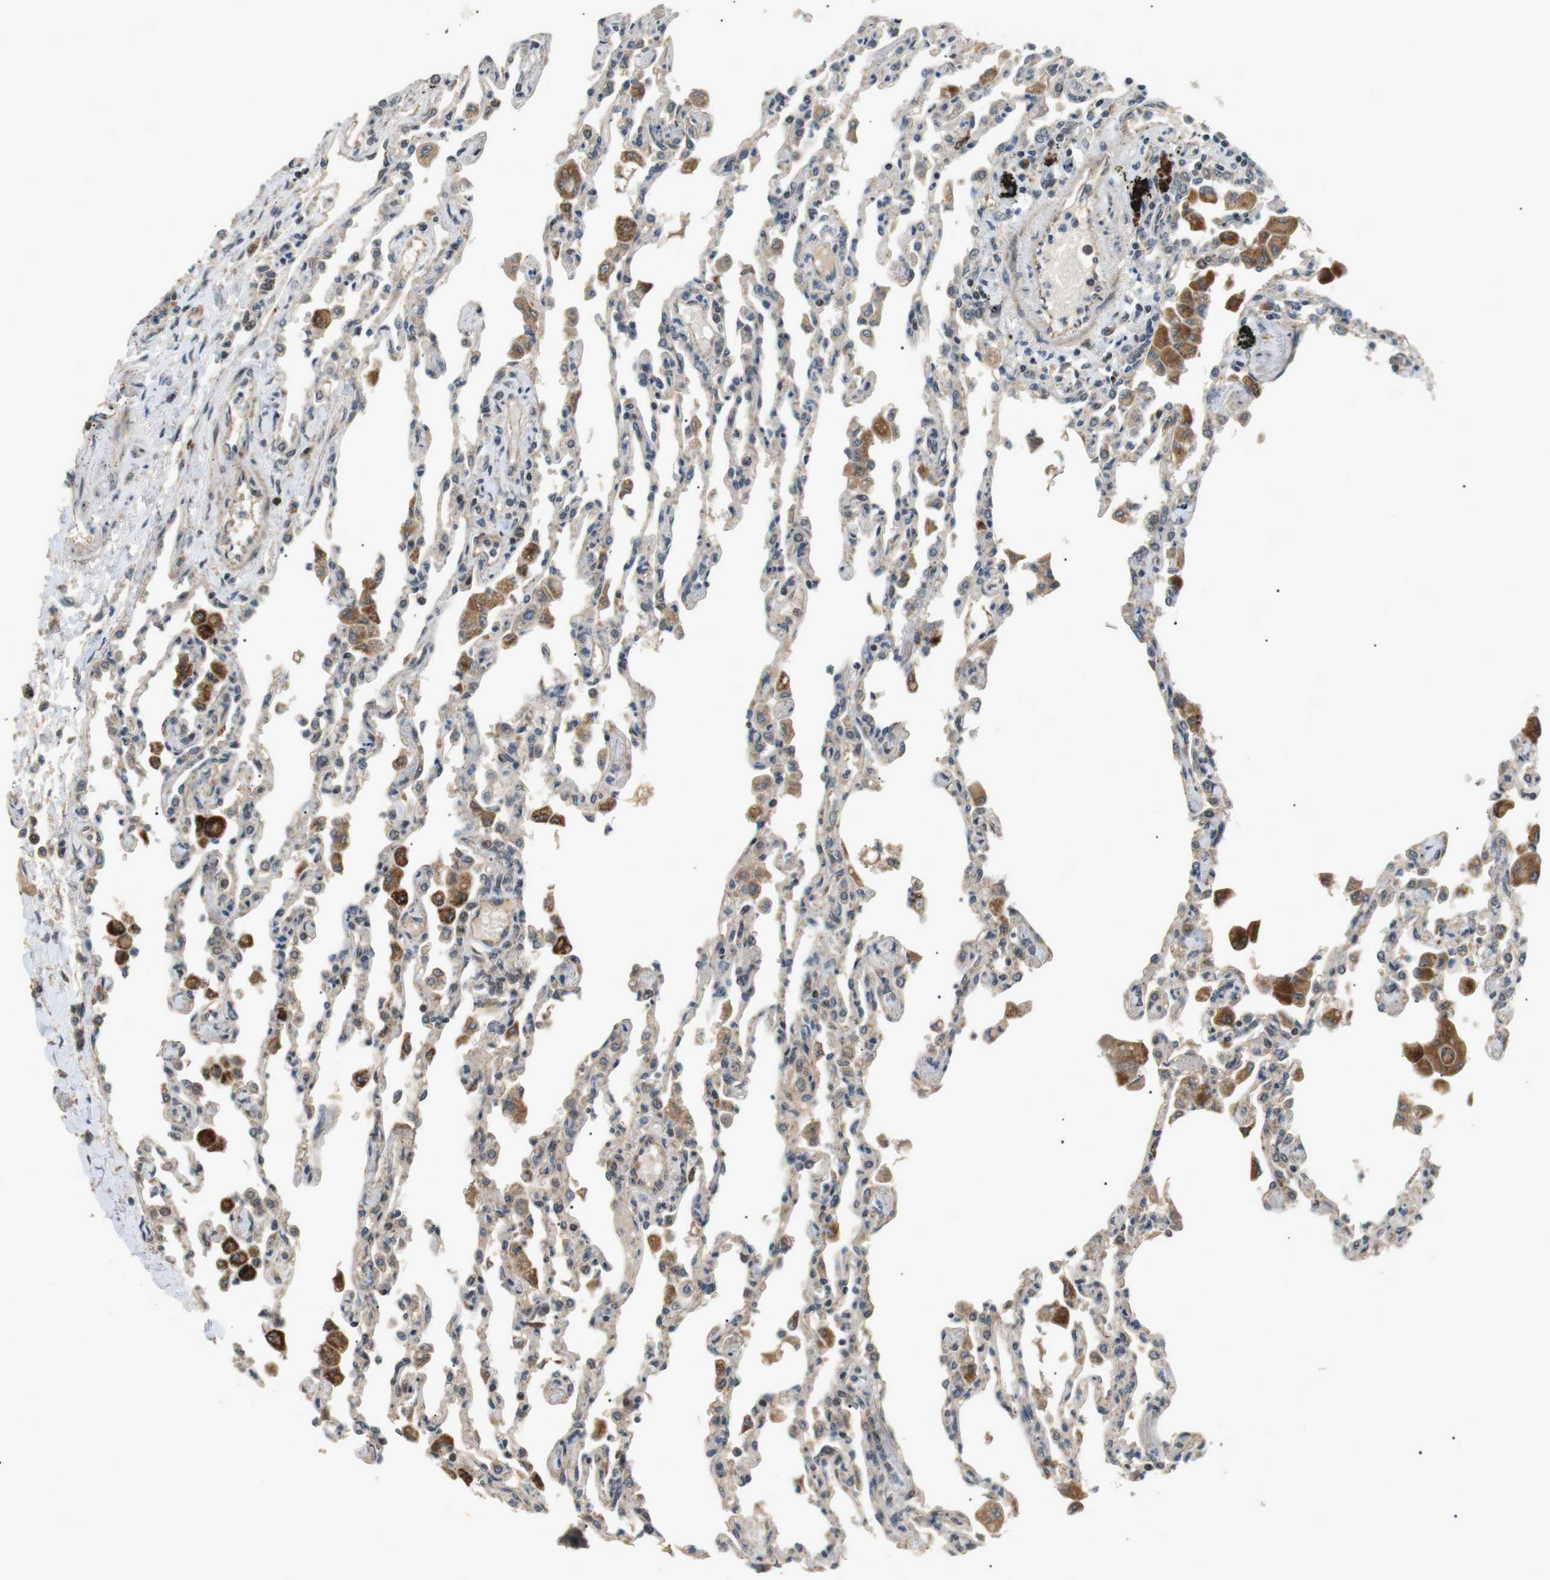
{"staining": {"intensity": "weak", "quantity": "25%-75%", "location": "cytoplasmic/membranous,nuclear"}, "tissue": "lung", "cell_type": "Alveolar cells", "image_type": "normal", "snomed": [{"axis": "morphology", "description": "Normal tissue, NOS"}, {"axis": "topography", "description": "Bronchus"}, {"axis": "topography", "description": "Lung"}], "caption": "Immunohistochemistry image of benign human lung stained for a protein (brown), which demonstrates low levels of weak cytoplasmic/membranous,nuclear staining in about 25%-75% of alveolar cells.", "gene": "HSPA13", "patient": {"sex": "female", "age": 49}}